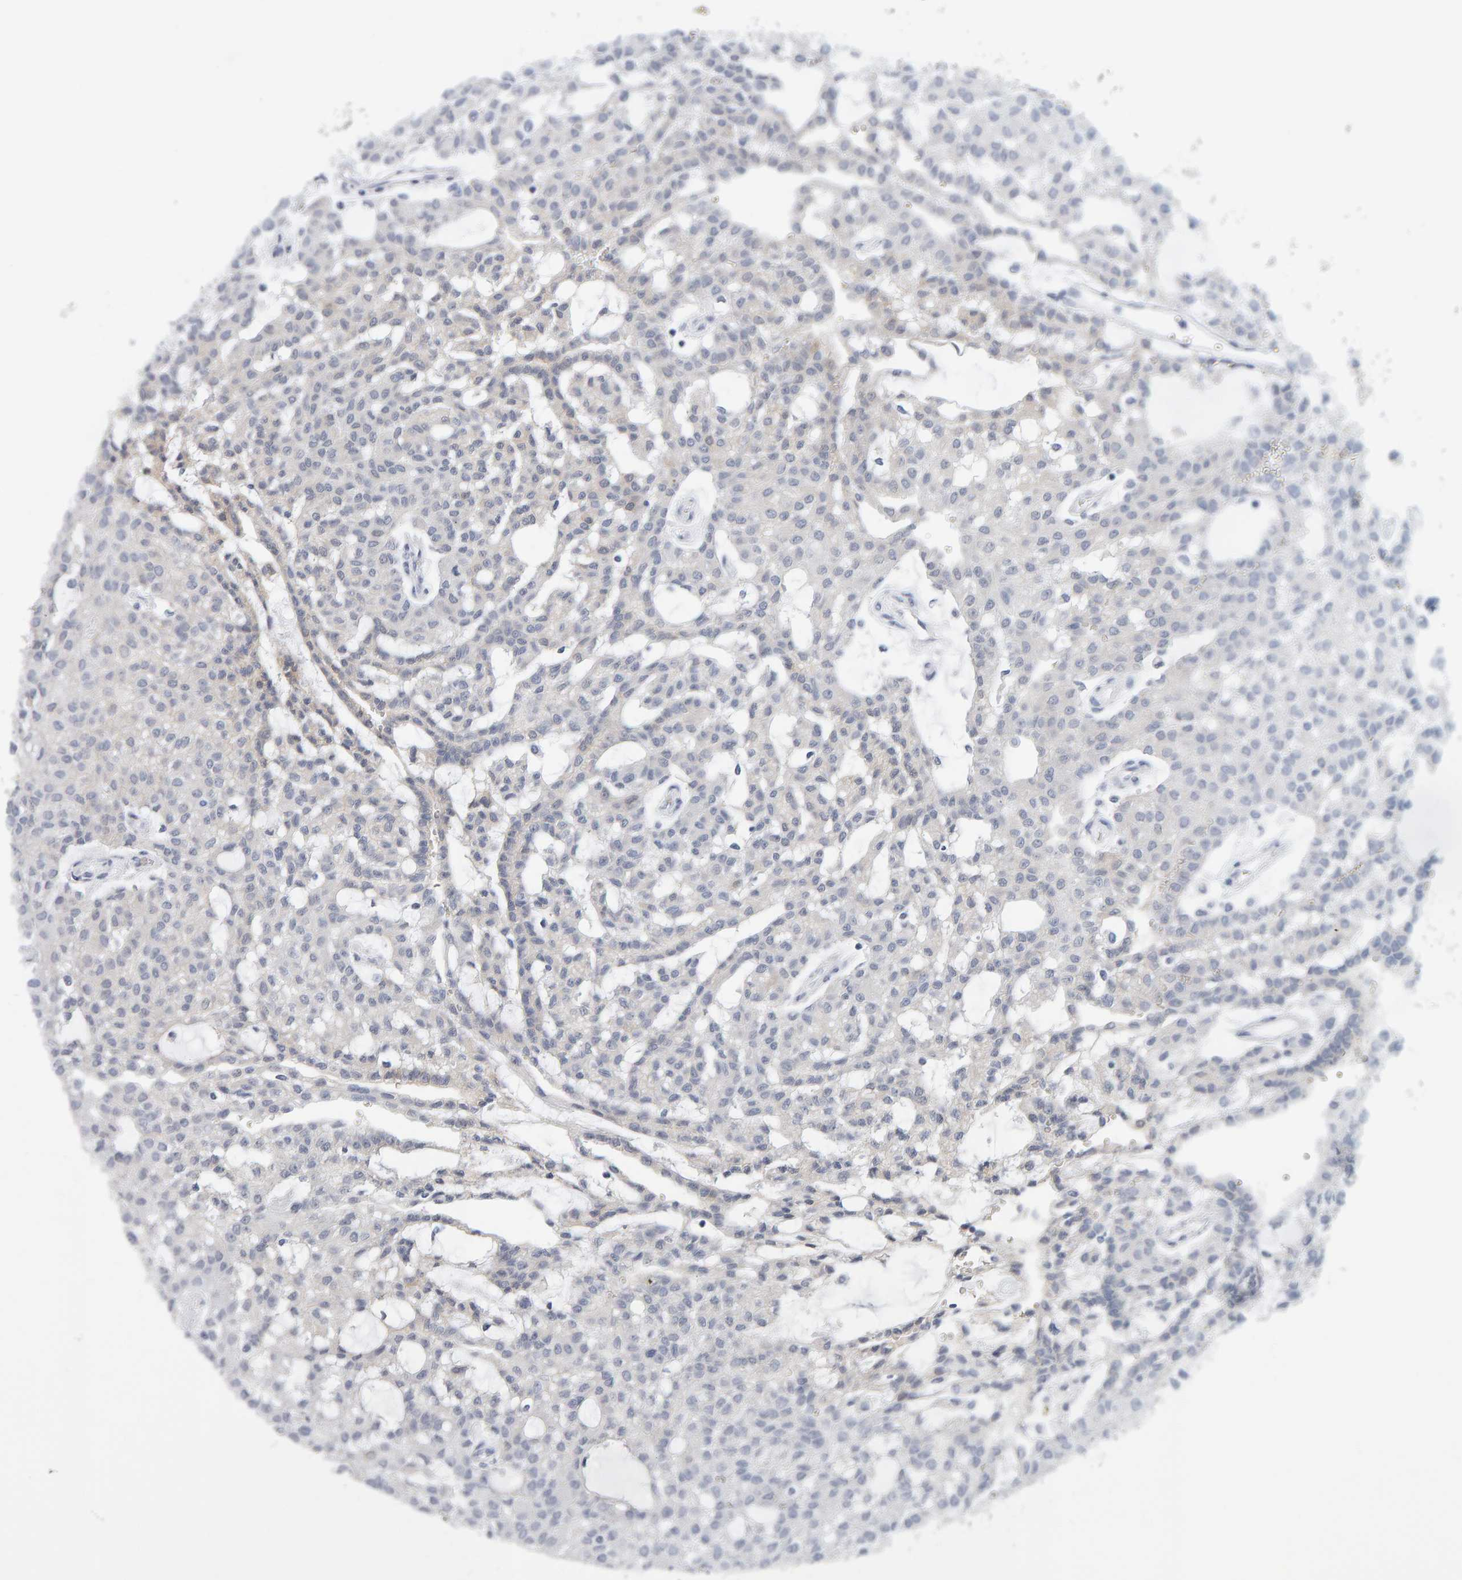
{"staining": {"intensity": "negative", "quantity": "none", "location": "none"}, "tissue": "renal cancer", "cell_type": "Tumor cells", "image_type": "cancer", "snomed": [{"axis": "morphology", "description": "Adenocarcinoma, NOS"}, {"axis": "topography", "description": "Kidney"}], "caption": "An immunohistochemistry (IHC) image of renal cancer (adenocarcinoma) is shown. There is no staining in tumor cells of renal cancer (adenocarcinoma). (Immunohistochemistry (ihc), brightfield microscopy, high magnification).", "gene": "CTH", "patient": {"sex": "male", "age": 63}}